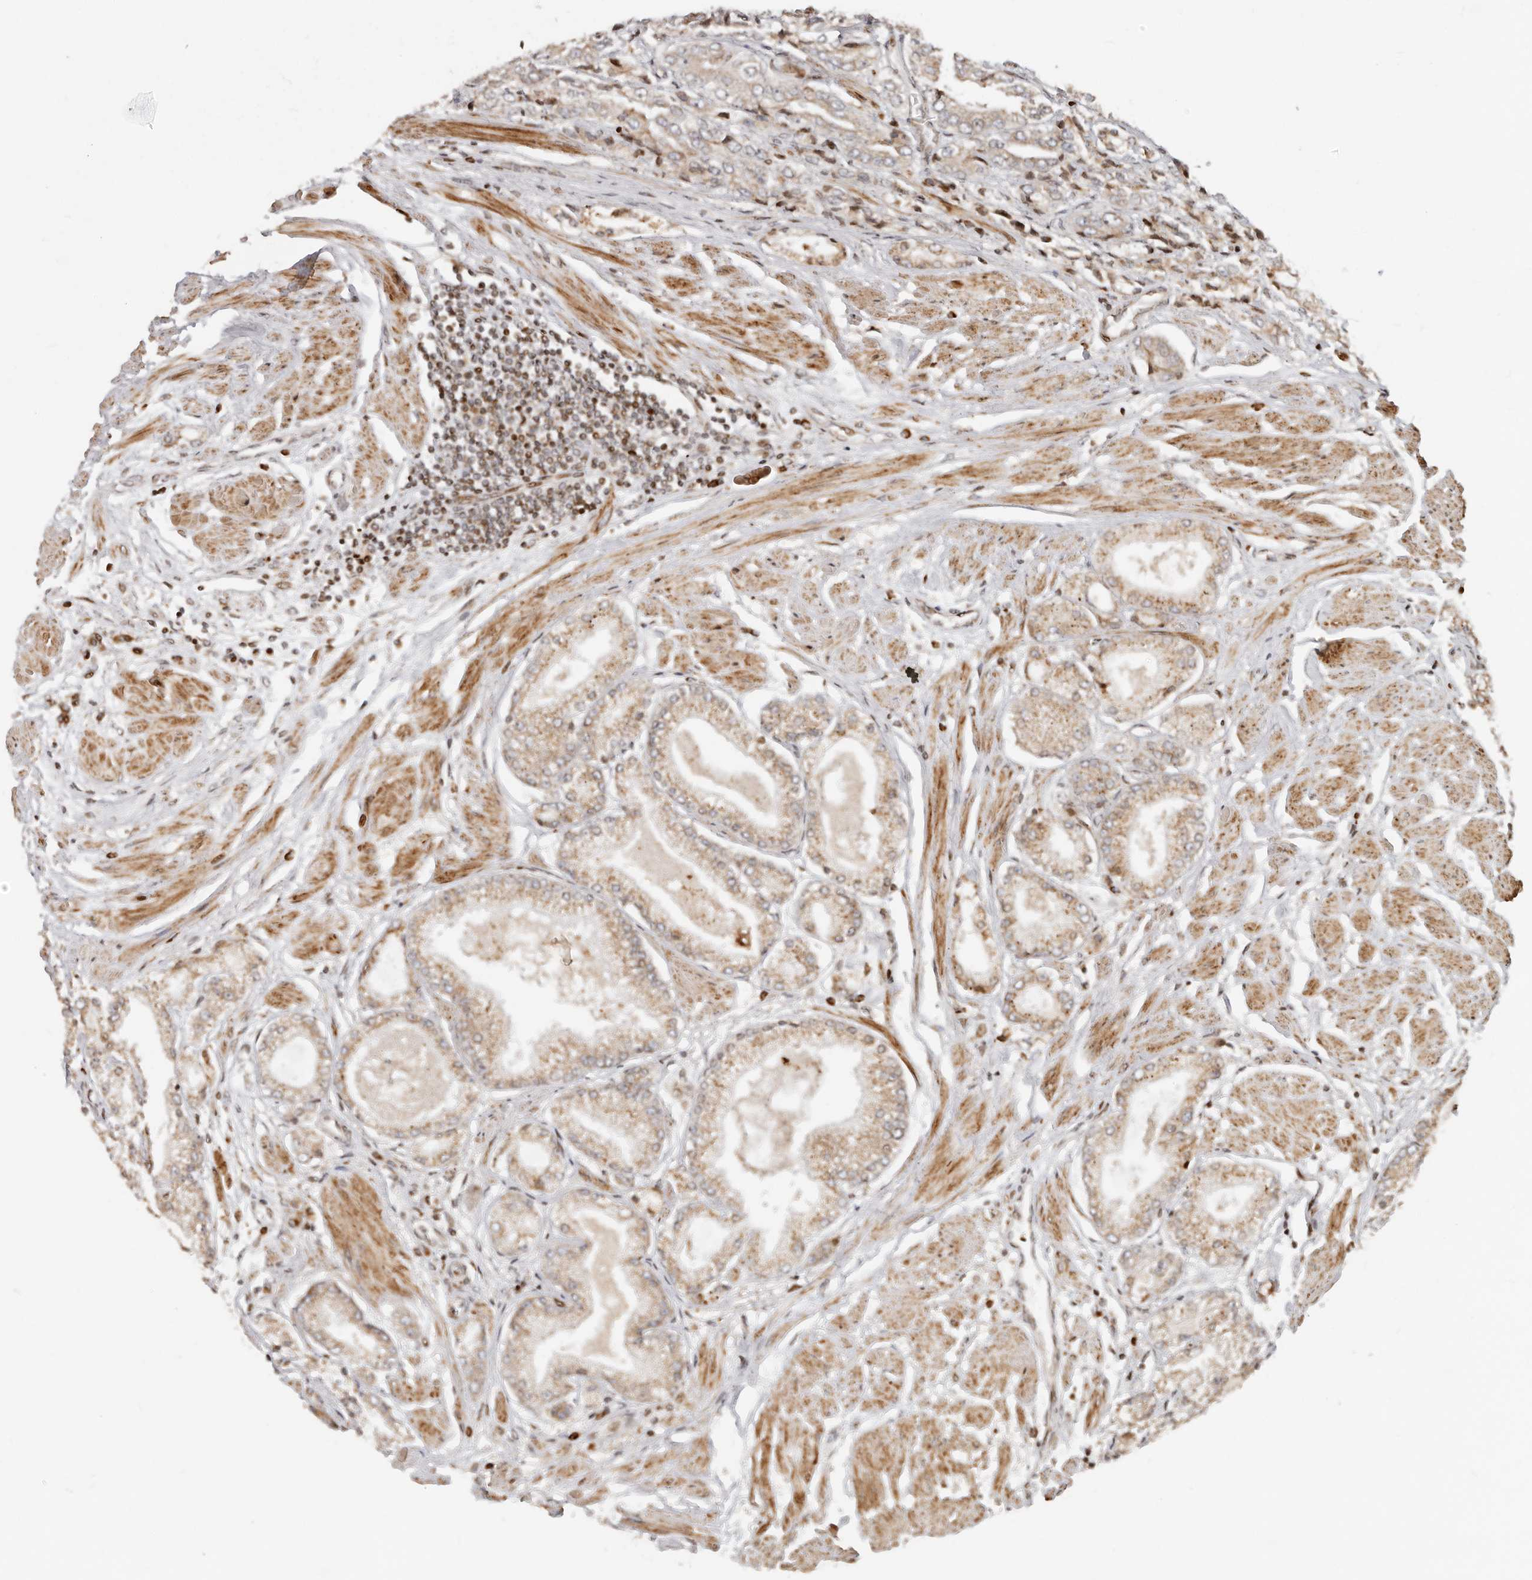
{"staining": {"intensity": "weak", "quantity": ">75%", "location": "cytoplasmic/membranous"}, "tissue": "prostate cancer", "cell_type": "Tumor cells", "image_type": "cancer", "snomed": [{"axis": "morphology", "description": "Adenocarcinoma, High grade"}, {"axis": "topography", "description": "Prostate"}], "caption": "Adenocarcinoma (high-grade) (prostate) stained for a protein exhibits weak cytoplasmic/membranous positivity in tumor cells.", "gene": "TRIM4", "patient": {"sex": "male", "age": 50}}